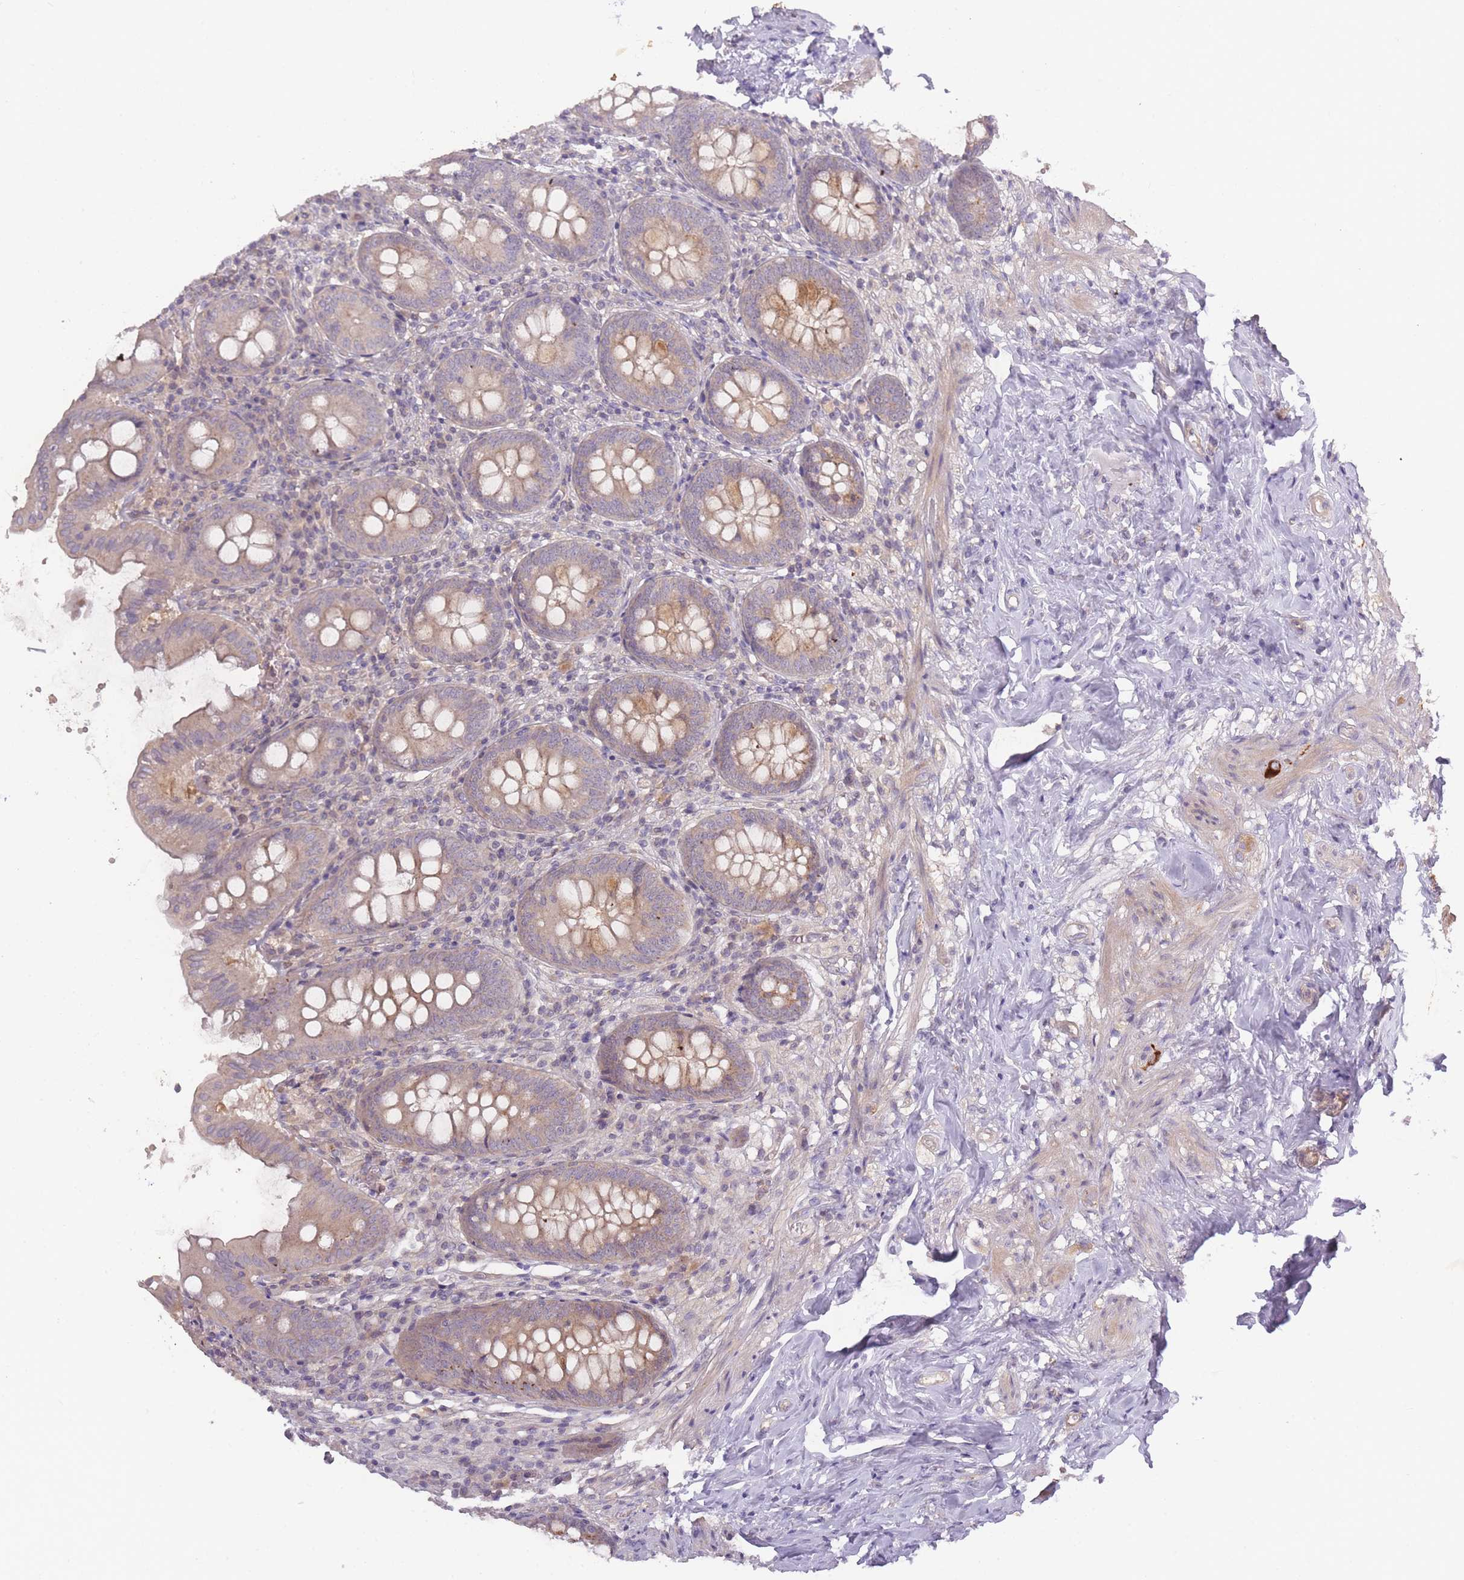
{"staining": {"intensity": "weak", "quantity": "25%-75%", "location": "cytoplasmic/membranous"}, "tissue": "appendix", "cell_type": "Glandular cells", "image_type": "normal", "snomed": [{"axis": "morphology", "description": "Normal tissue, NOS"}, {"axis": "topography", "description": "Appendix"}], "caption": "Appendix stained for a protein displays weak cytoplasmic/membranous positivity in glandular cells. The protein of interest is stained brown, and the nuclei are stained in blue (DAB (3,3'-diaminobenzidine) IHC with brightfield microscopy, high magnification).", "gene": "SPHKAP", "patient": {"sex": "female", "age": 54}}